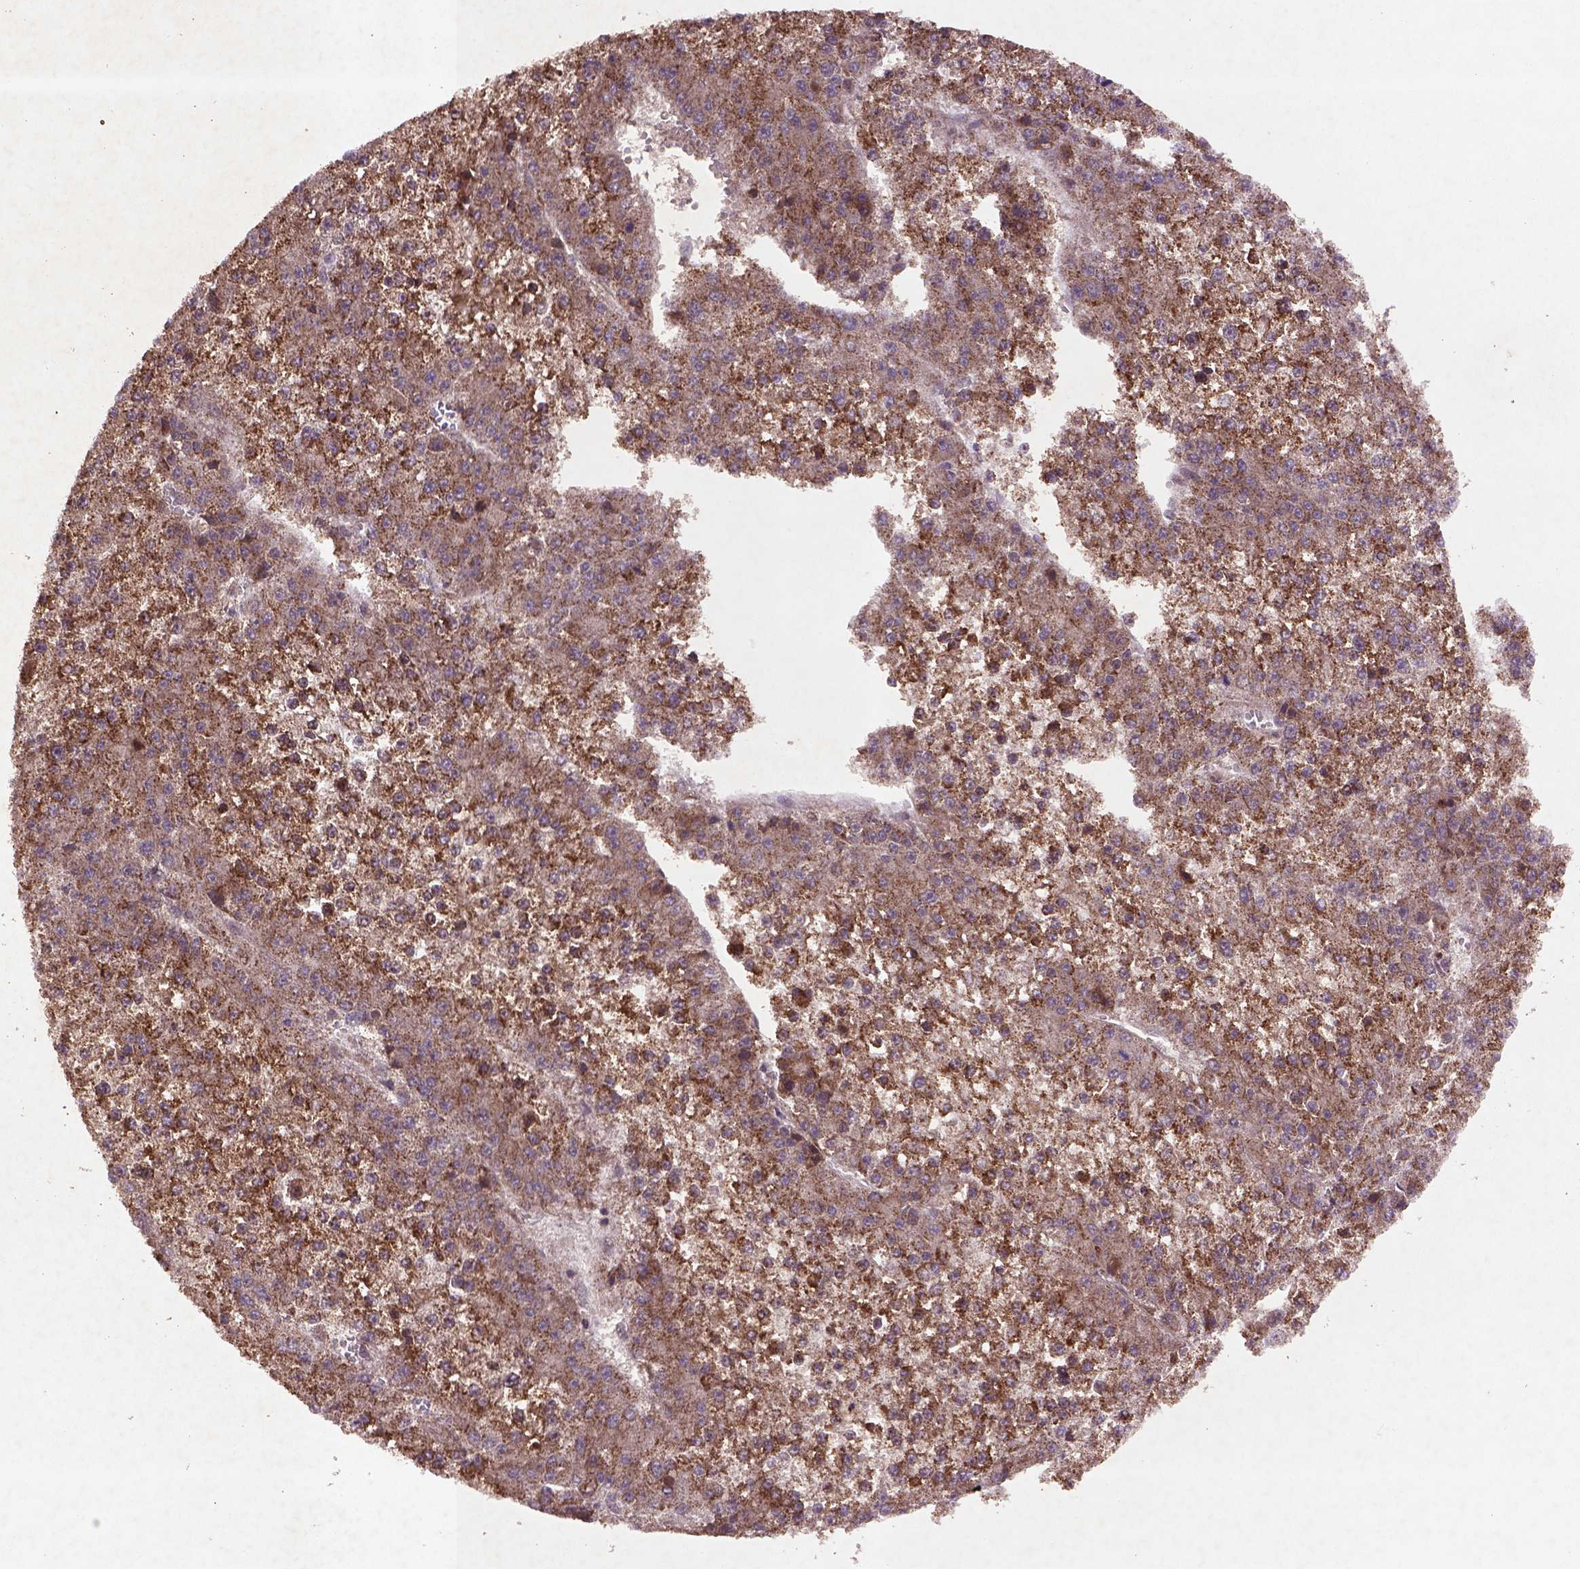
{"staining": {"intensity": "weak", "quantity": ">75%", "location": "cytoplasmic/membranous"}, "tissue": "liver cancer", "cell_type": "Tumor cells", "image_type": "cancer", "snomed": [{"axis": "morphology", "description": "Carcinoma, Hepatocellular, NOS"}, {"axis": "topography", "description": "Liver"}], "caption": "Weak cytoplasmic/membranous staining for a protein is appreciated in about >75% of tumor cells of liver hepatocellular carcinoma using immunohistochemistry.", "gene": "NIPAL2", "patient": {"sex": "female", "age": 73}}